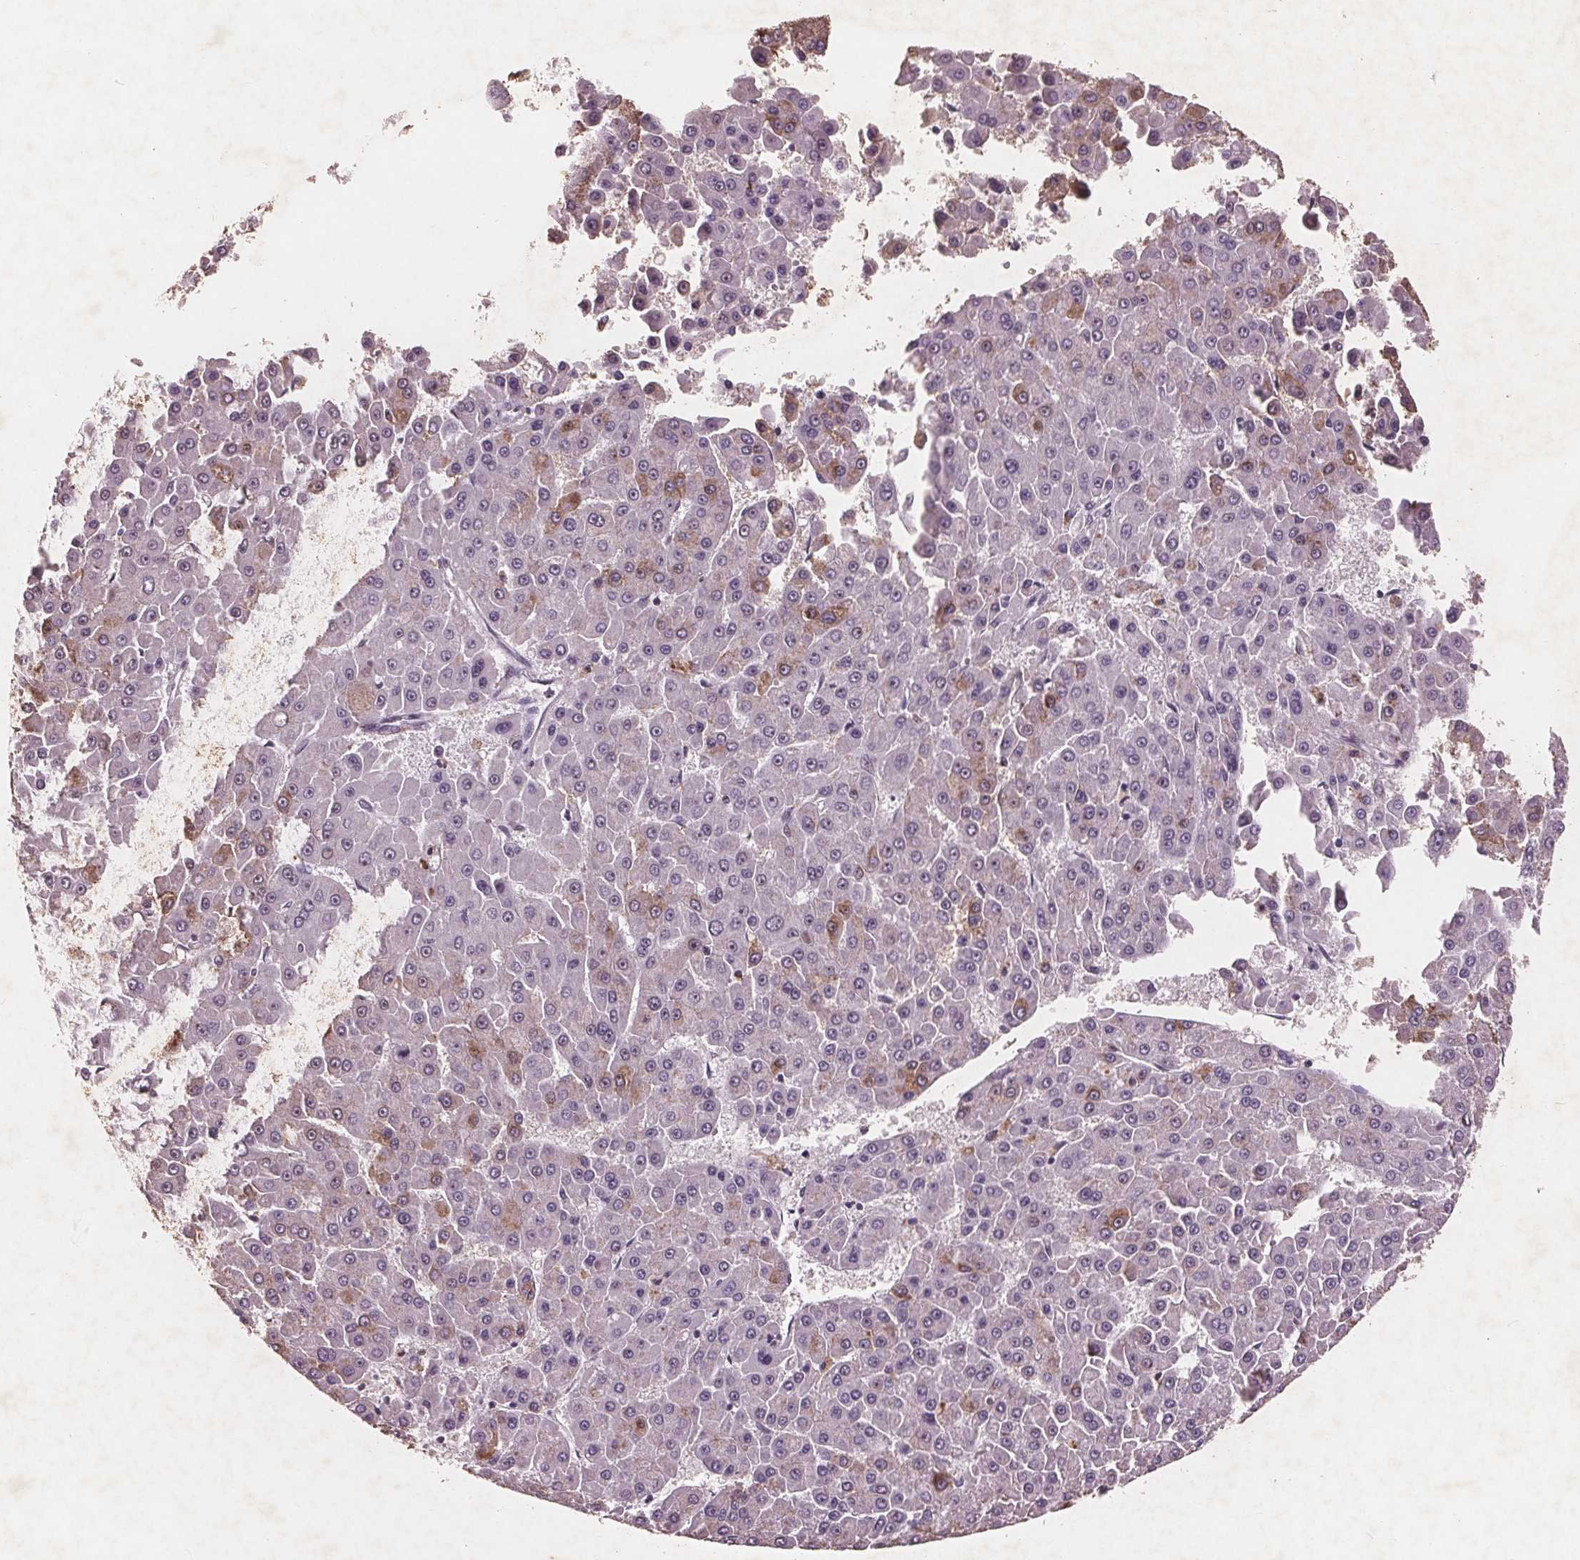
{"staining": {"intensity": "negative", "quantity": "none", "location": "none"}, "tissue": "liver cancer", "cell_type": "Tumor cells", "image_type": "cancer", "snomed": [{"axis": "morphology", "description": "Carcinoma, Hepatocellular, NOS"}, {"axis": "topography", "description": "Liver"}], "caption": "There is no significant staining in tumor cells of liver hepatocellular carcinoma. (DAB IHC, high magnification).", "gene": "RPS6KA2", "patient": {"sex": "male", "age": 78}}